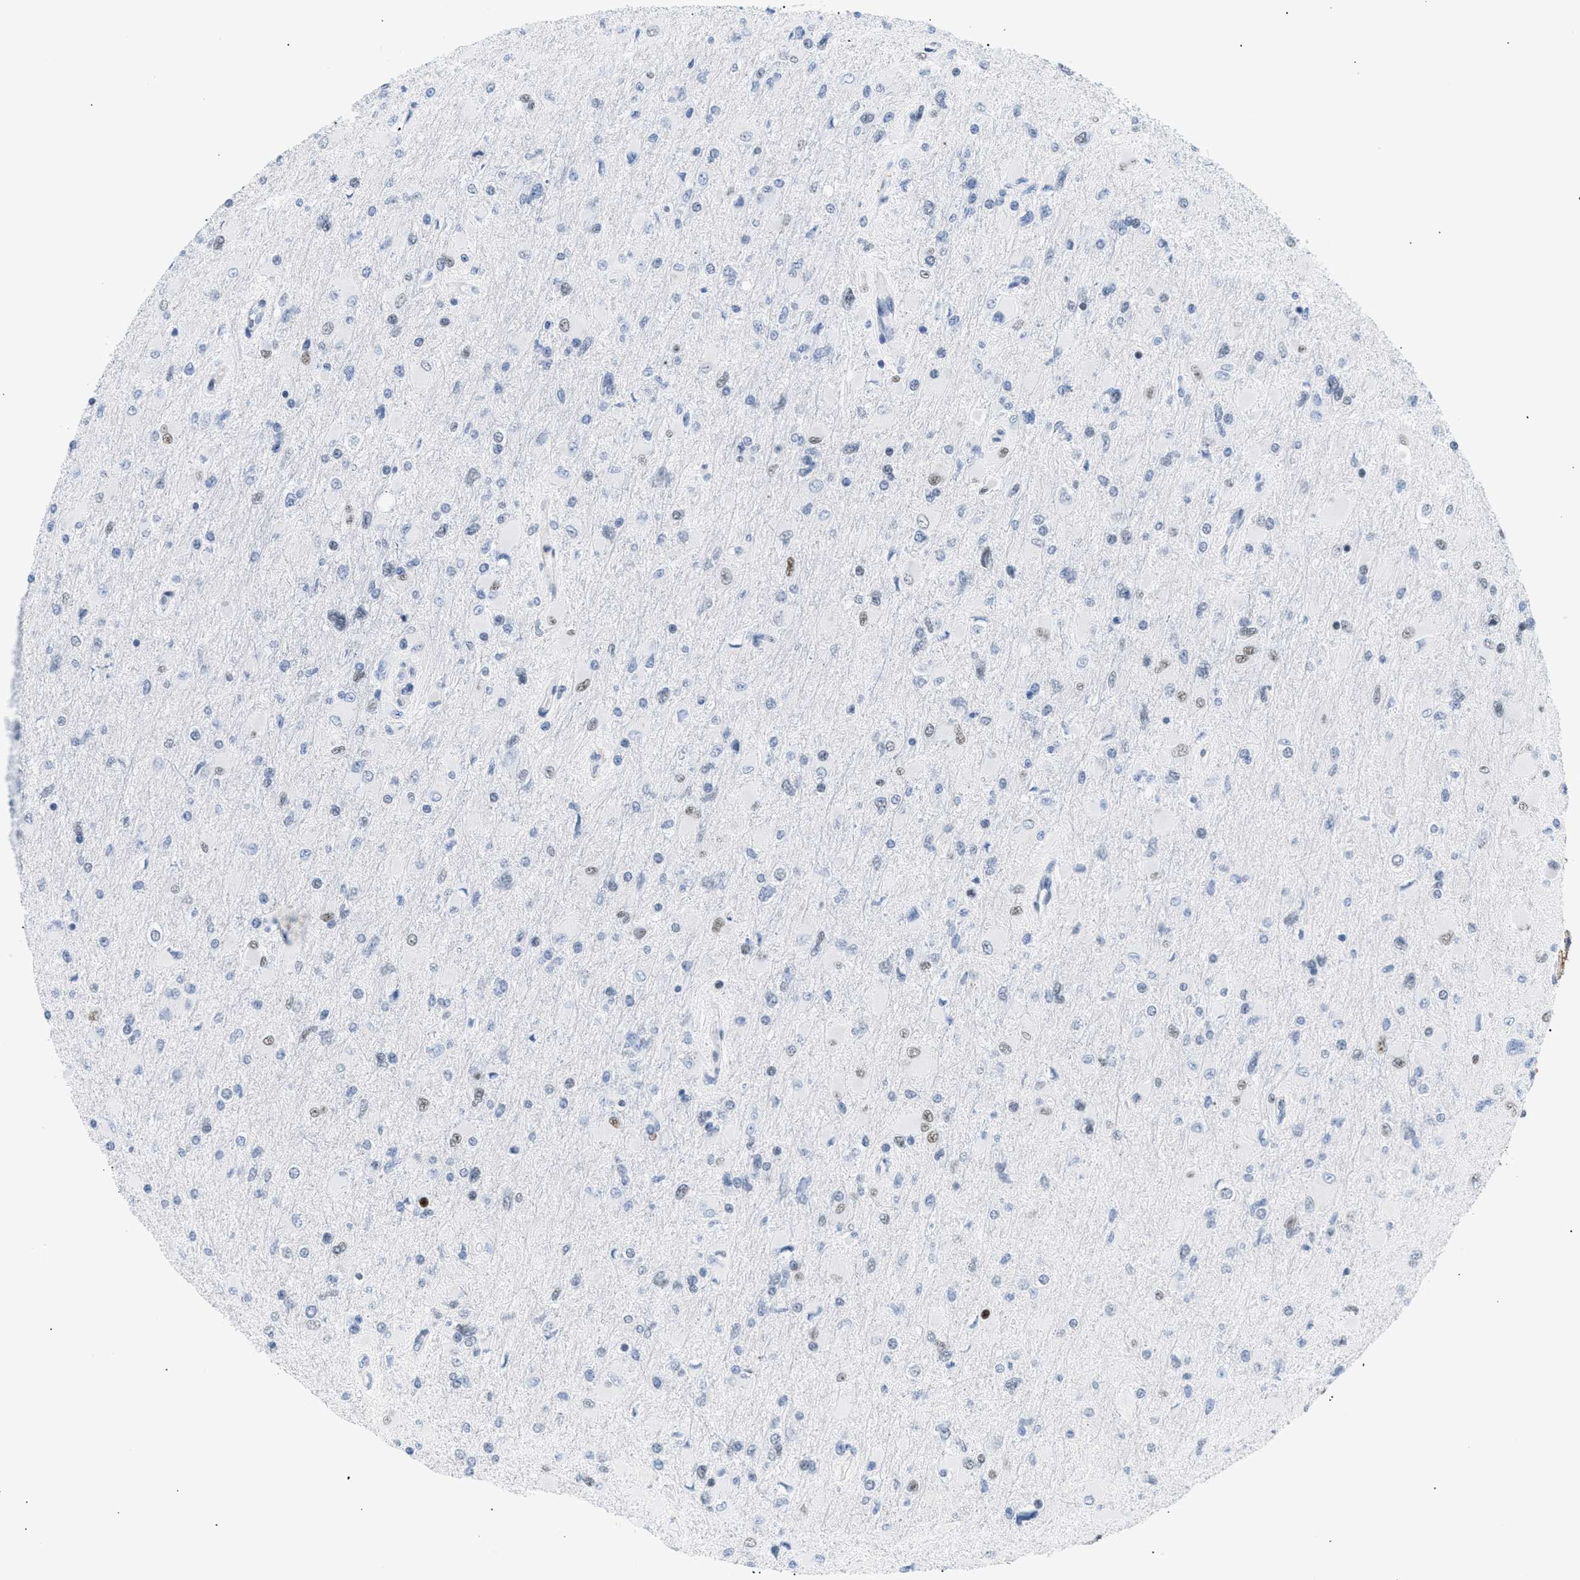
{"staining": {"intensity": "weak", "quantity": "<25%", "location": "nuclear"}, "tissue": "glioma", "cell_type": "Tumor cells", "image_type": "cancer", "snomed": [{"axis": "morphology", "description": "Glioma, malignant, High grade"}, {"axis": "topography", "description": "Cerebral cortex"}], "caption": "There is no significant expression in tumor cells of glioma.", "gene": "ELN", "patient": {"sex": "female", "age": 36}}